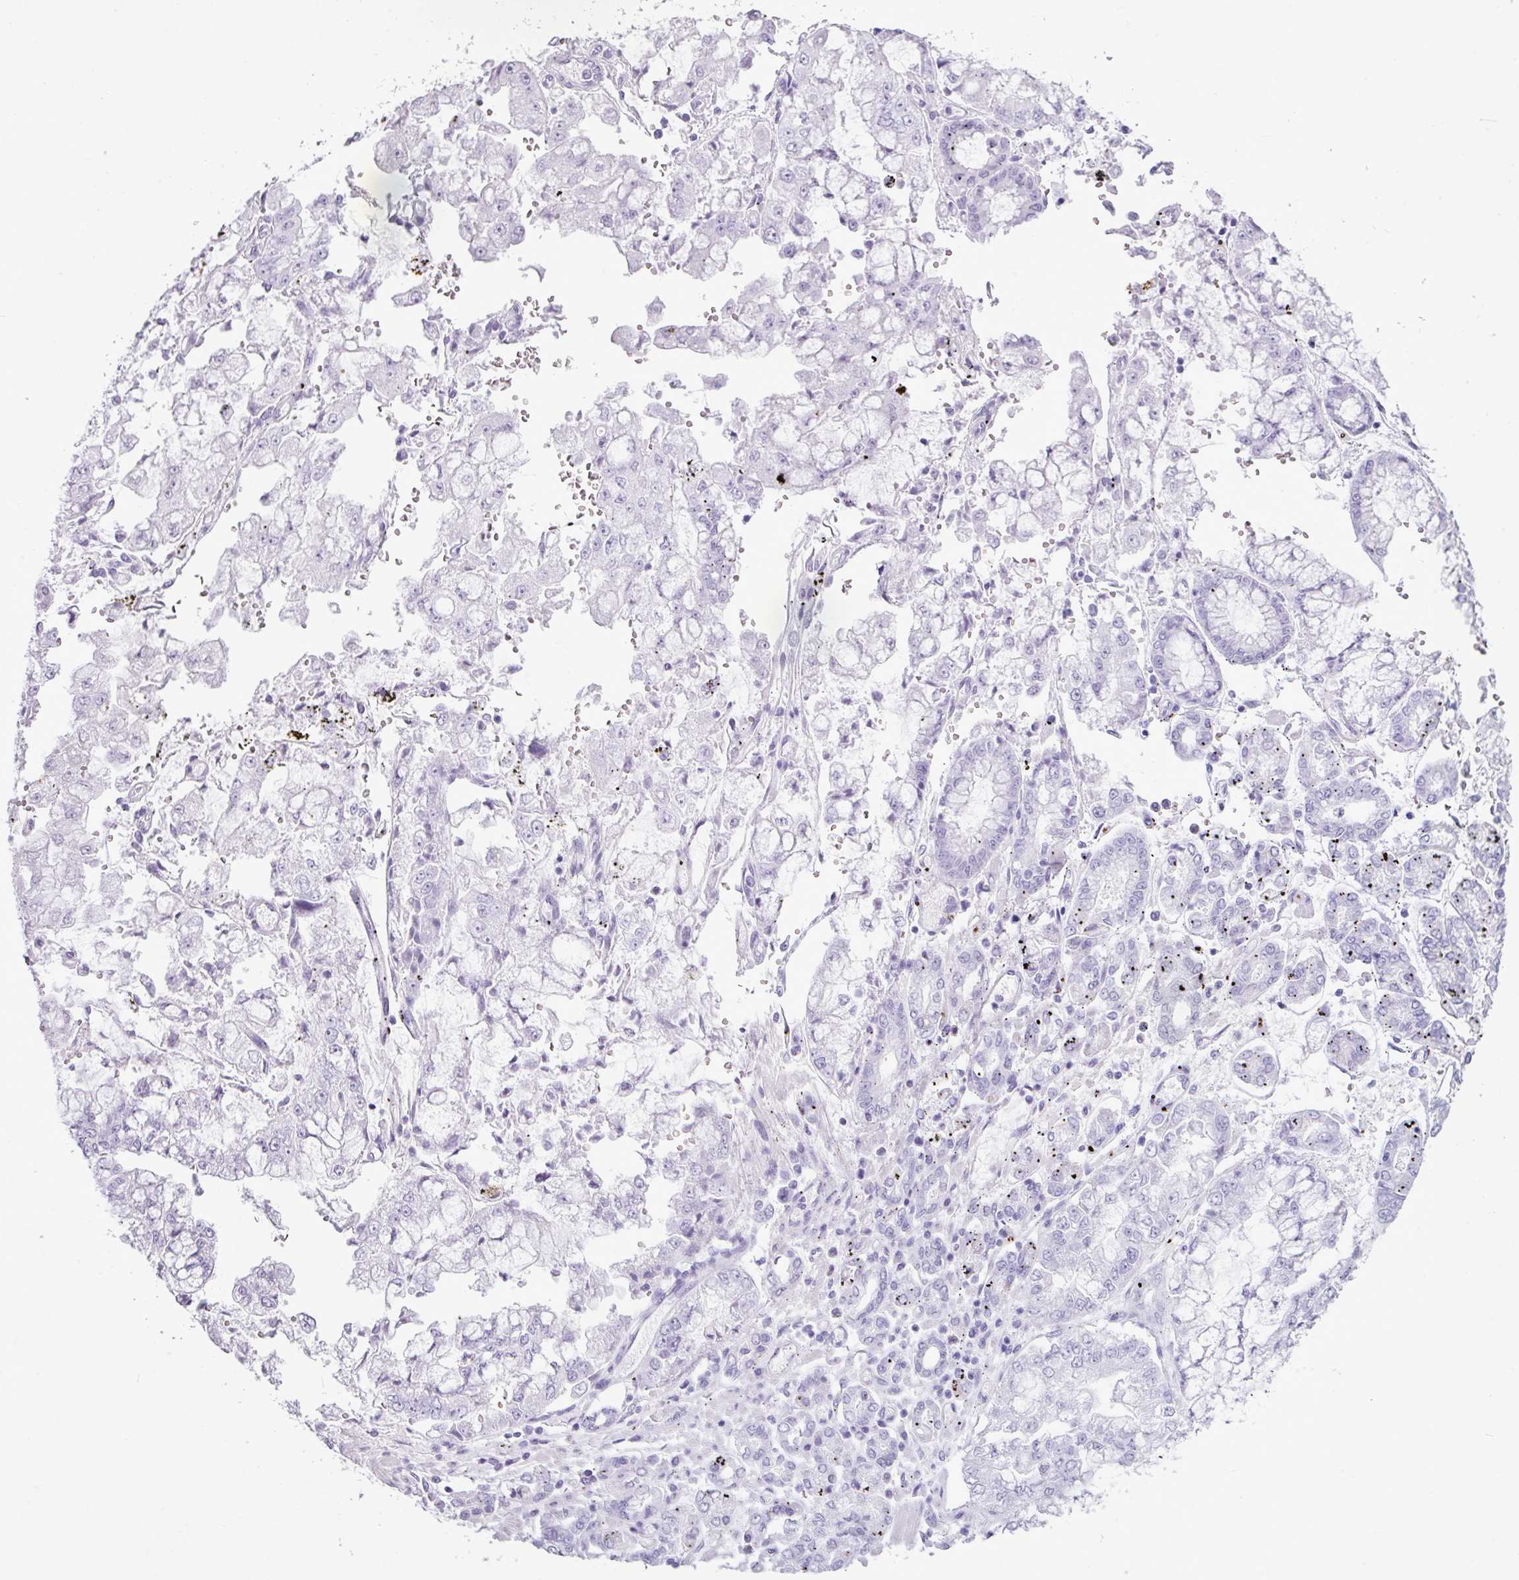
{"staining": {"intensity": "negative", "quantity": "none", "location": "none"}, "tissue": "stomach cancer", "cell_type": "Tumor cells", "image_type": "cancer", "snomed": [{"axis": "morphology", "description": "Adenocarcinoma, NOS"}, {"axis": "topography", "description": "Stomach"}], "caption": "The immunohistochemistry histopathology image has no significant staining in tumor cells of stomach adenocarcinoma tissue.", "gene": "AMY1B", "patient": {"sex": "male", "age": 76}}